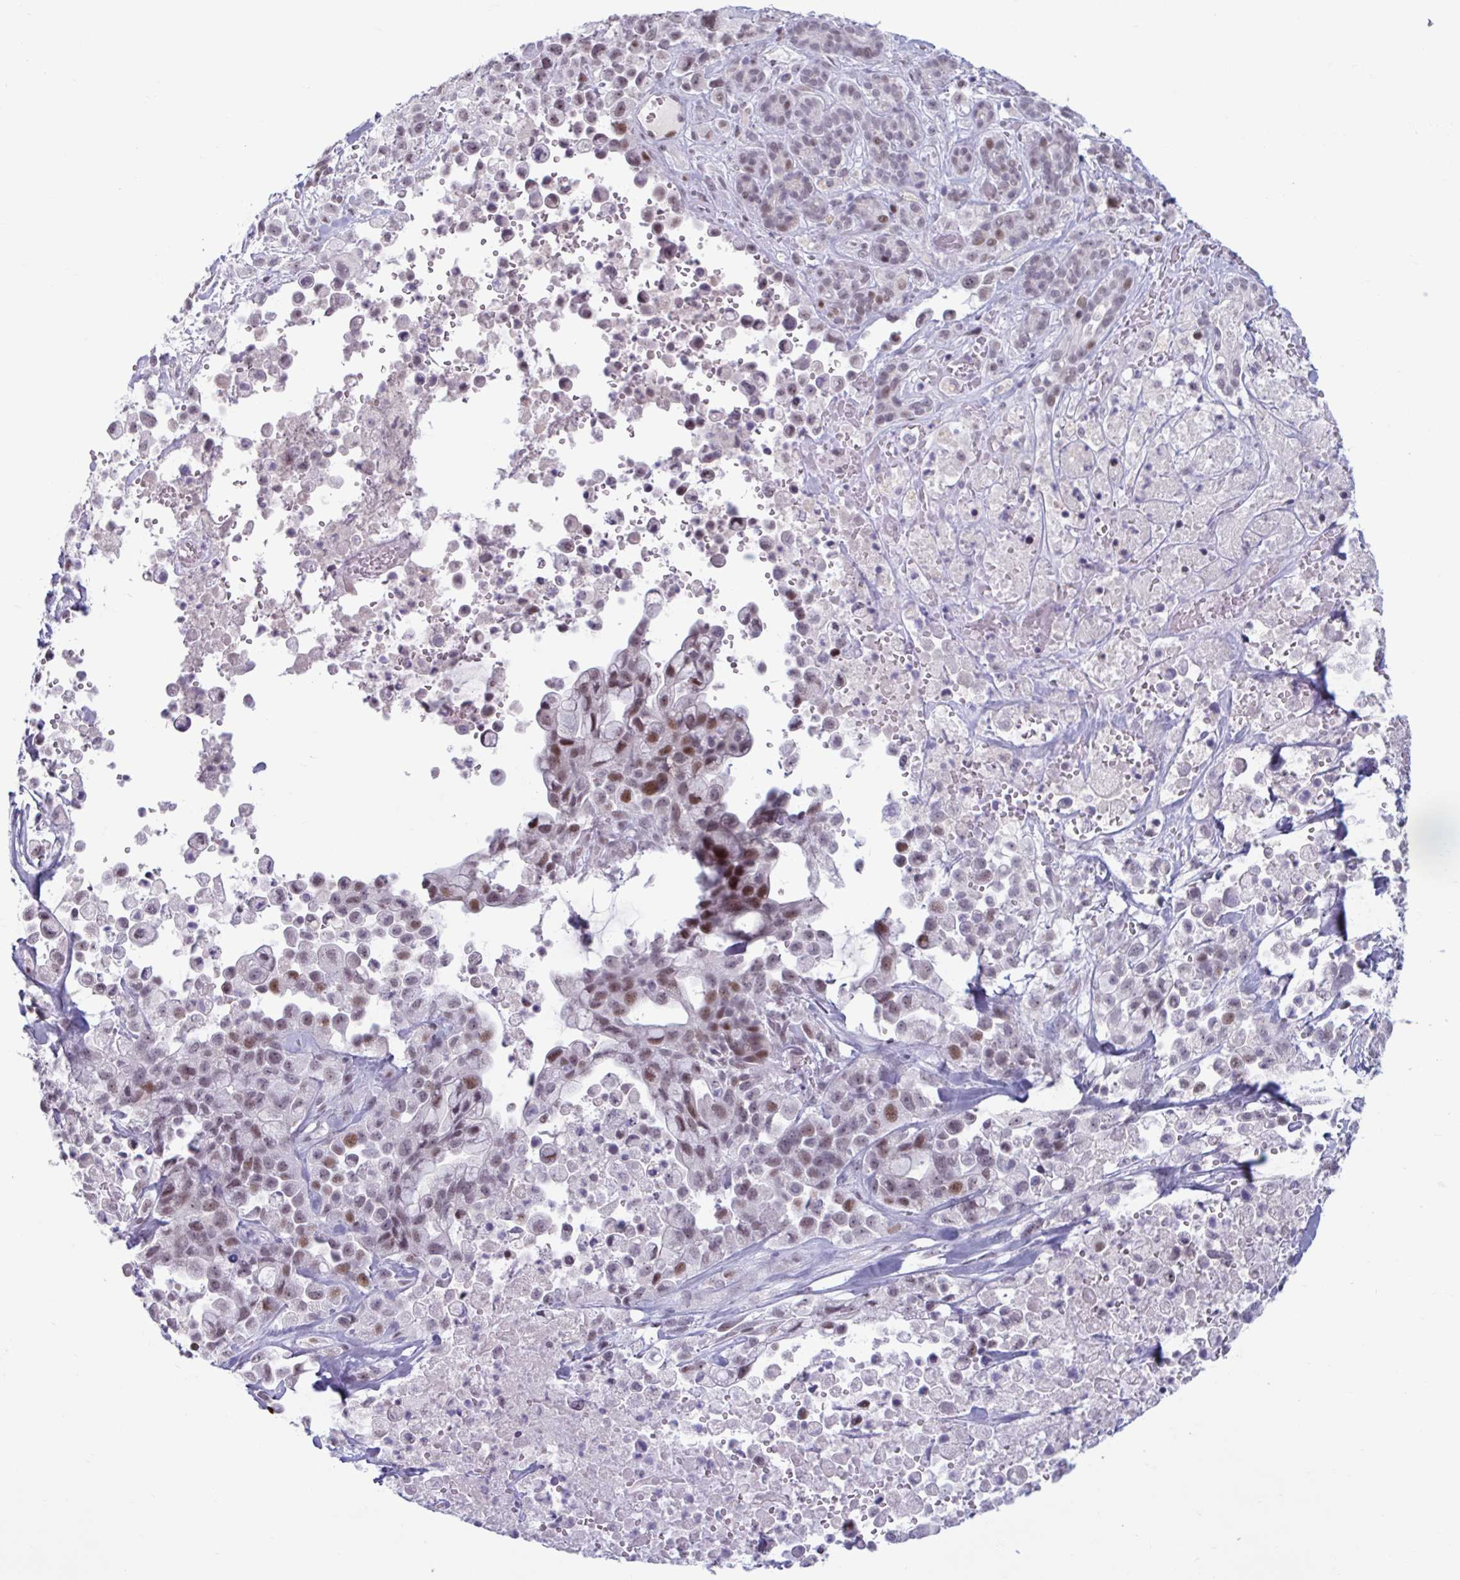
{"staining": {"intensity": "moderate", "quantity": "25%-75%", "location": "nuclear"}, "tissue": "pancreatic cancer", "cell_type": "Tumor cells", "image_type": "cancer", "snomed": [{"axis": "morphology", "description": "Adenocarcinoma, NOS"}, {"axis": "topography", "description": "Pancreas"}], "caption": "A photomicrograph of pancreatic cancer stained for a protein exhibits moderate nuclear brown staining in tumor cells.", "gene": "HSD17B6", "patient": {"sex": "male", "age": 44}}